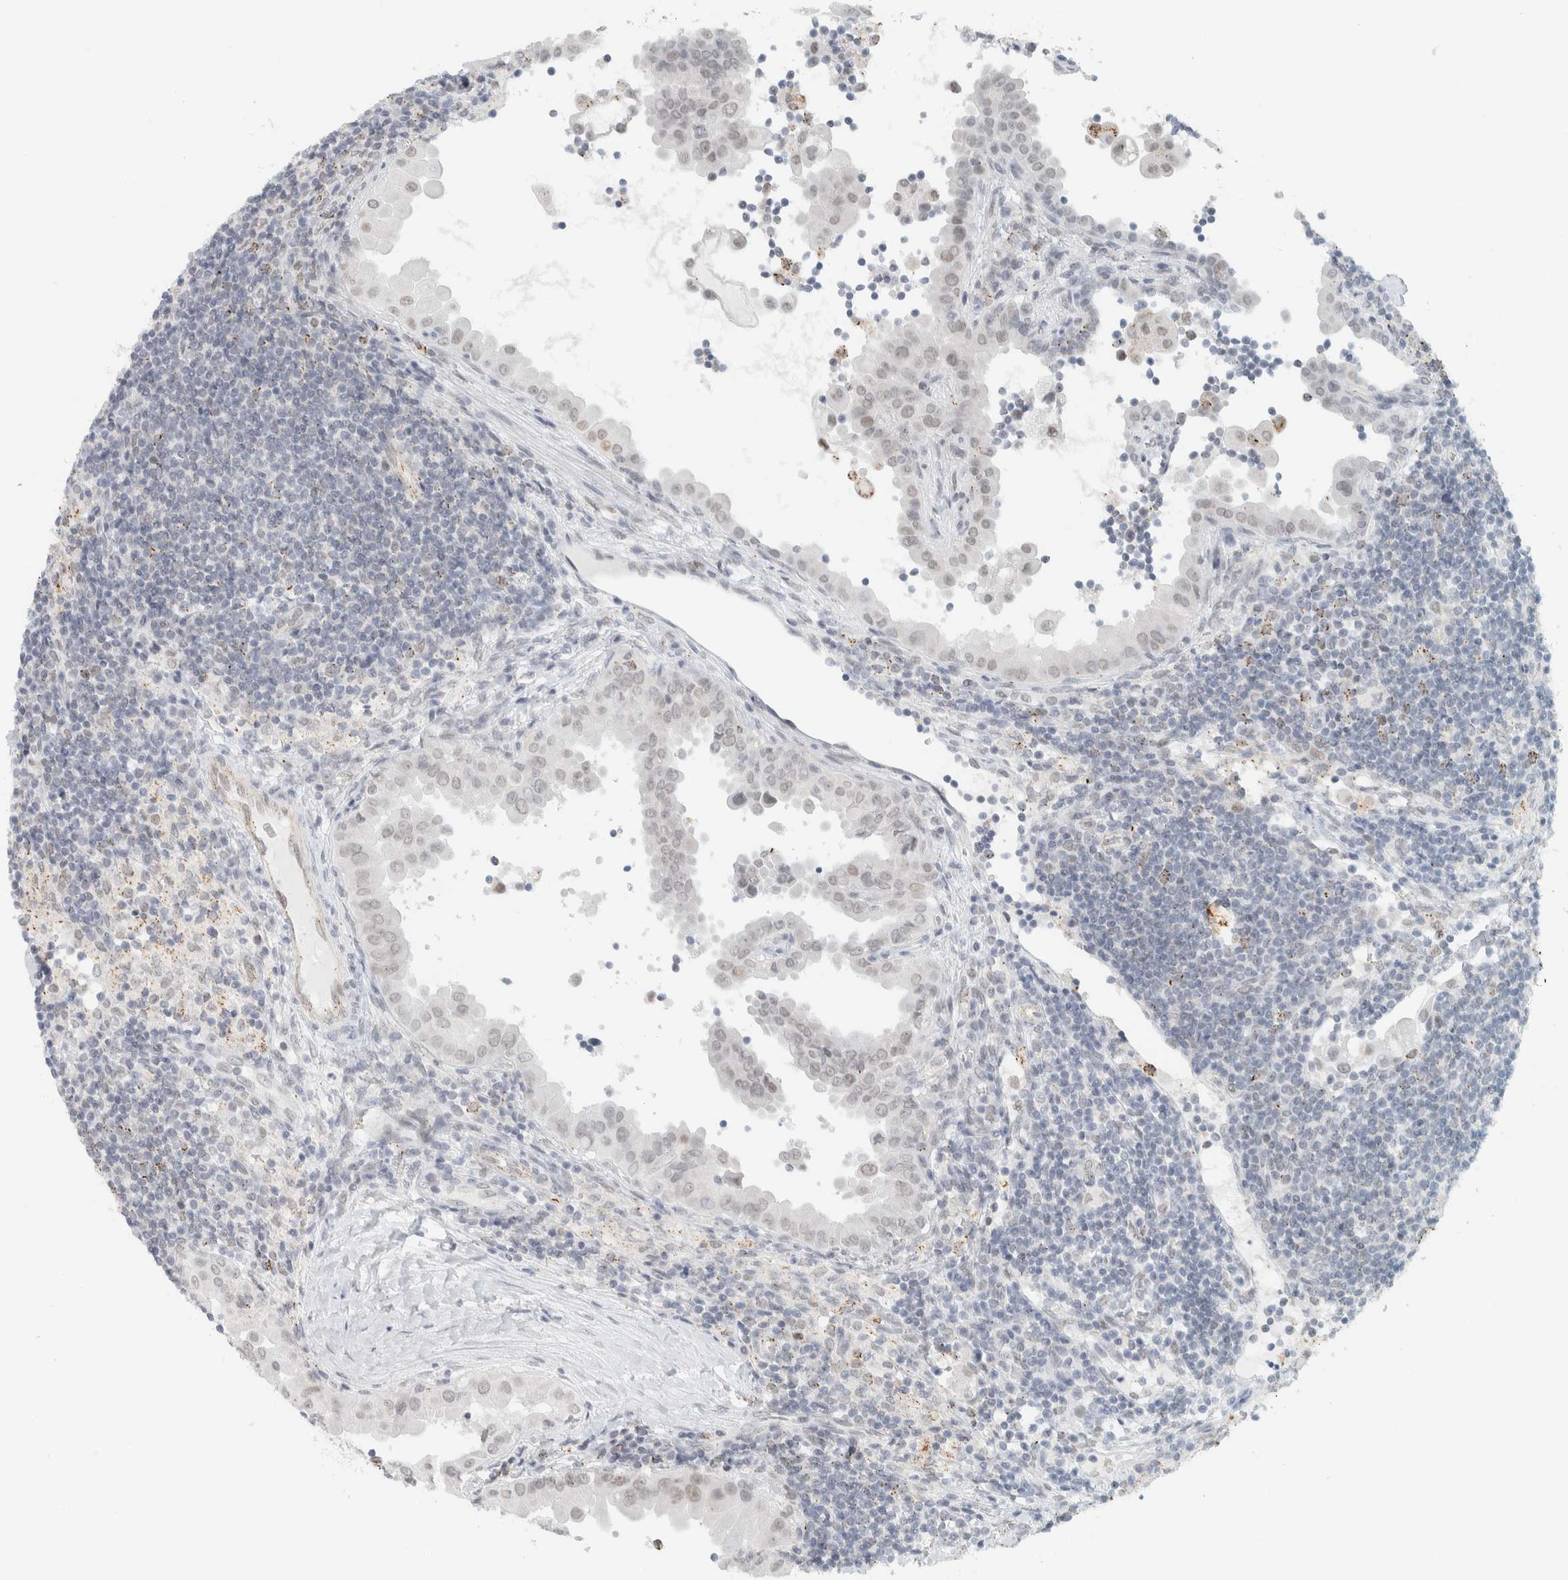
{"staining": {"intensity": "weak", "quantity": "<25%", "location": "nuclear"}, "tissue": "thyroid cancer", "cell_type": "Tumor cells", "image_type": "cancer", "snomed": [{"axis": "morphology", "description": "Papillary adenocarcinoma, NOS"}, {"axis": "topography", "description": "Thyroid gland"}], "caption": "Tumor cells show no significant expression in thyroid cancer.", "gene": "CDH17", "patient": {"sex": "male", "age": 33}}